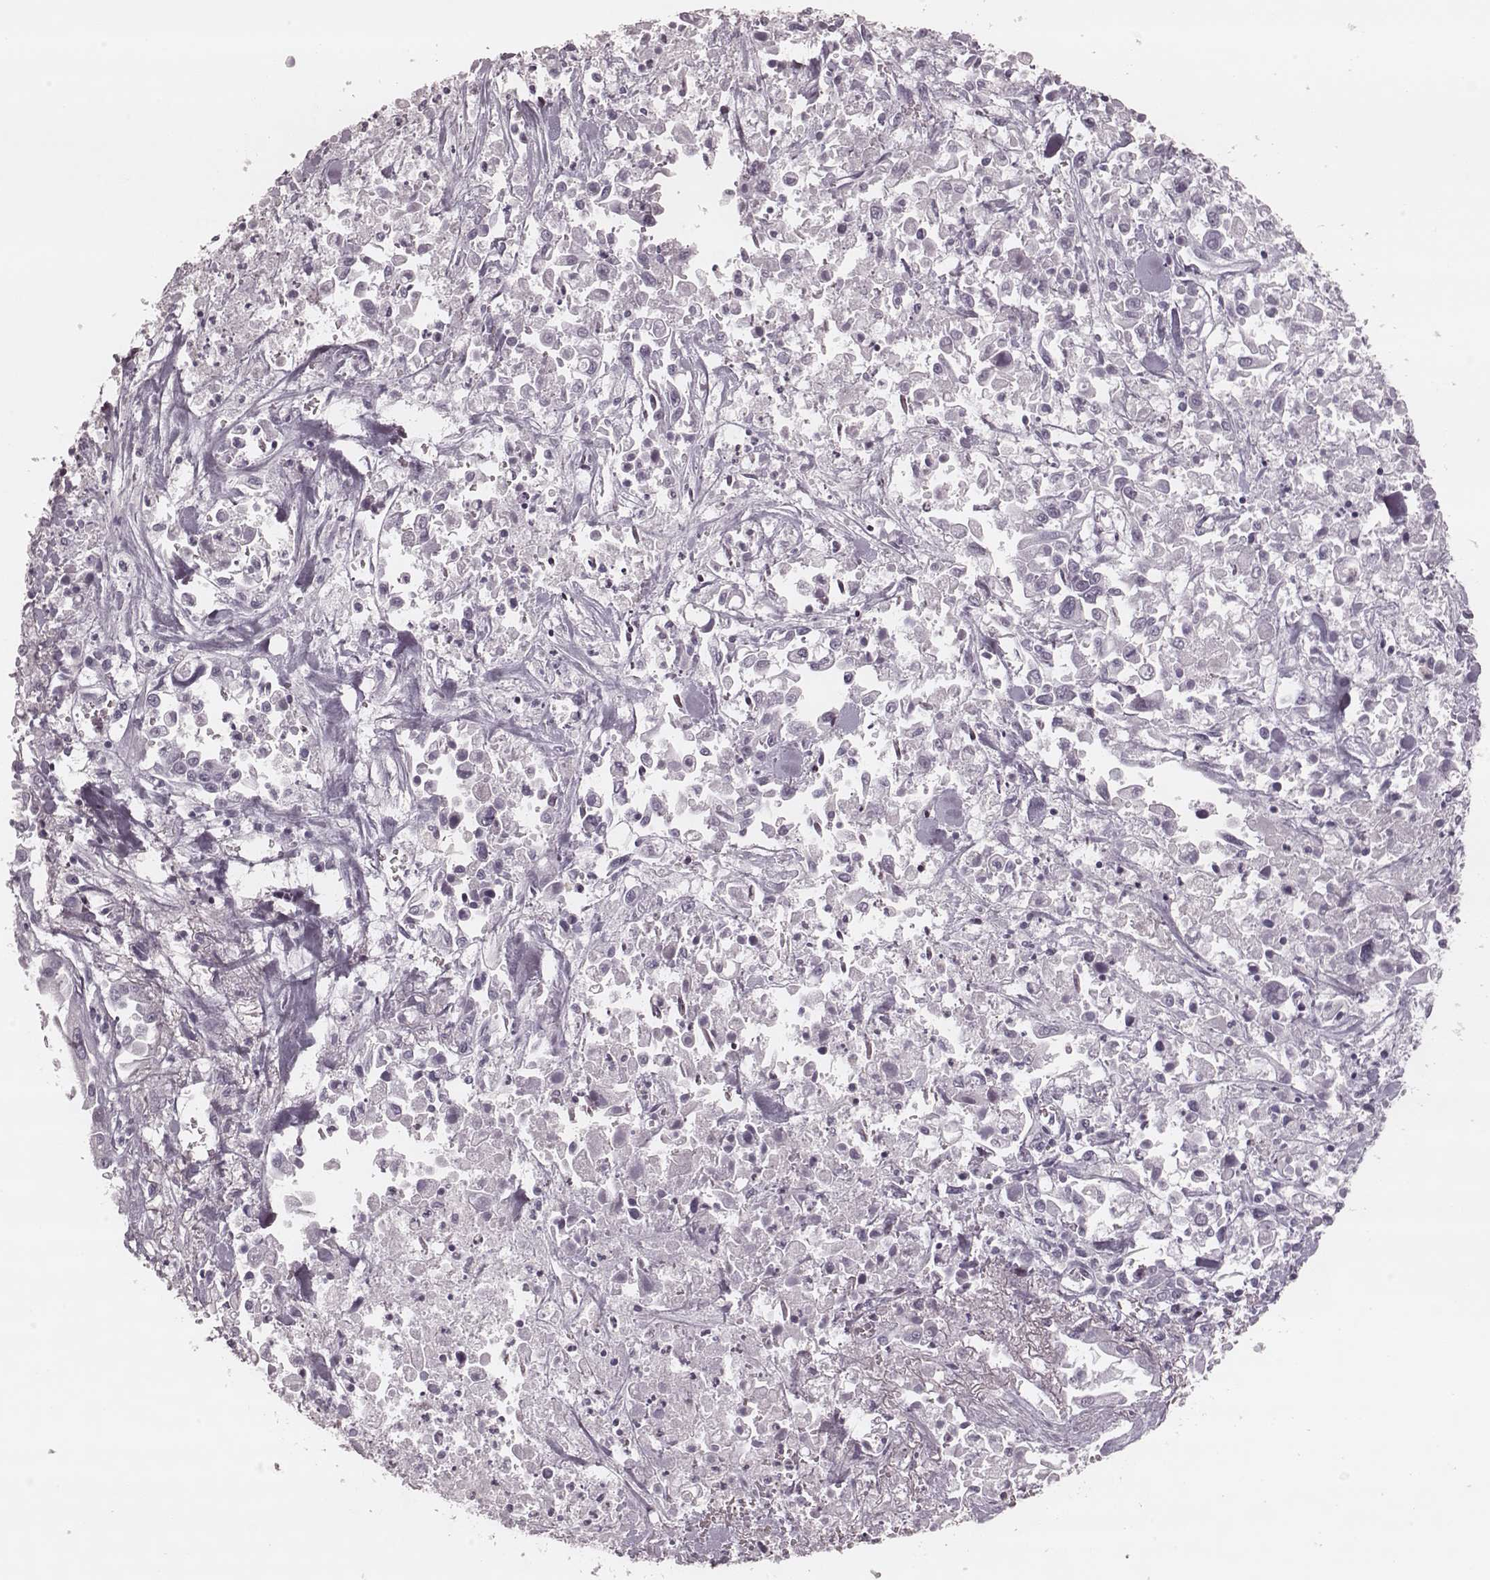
{"staining": {"intensity": "negative", "quantity": "none", "location": "none"}, "tissue": "pancreatic cancer", "cell_type": "Tumor cells", "image_type": "cancer", "snomed": [{"axis": "morphology", "description": "Adenocarcinoma, NOS"}, {"axis": "topography", "description": "Pancreas"}], "caption": "IHC histopathology image of human pancreatic cancer (adenocarcinoma) stained for a protein (brown), which shows no staining in tumor cells.", "gene": "KRT74", "patient": {"sex": "female", "age": 83}}